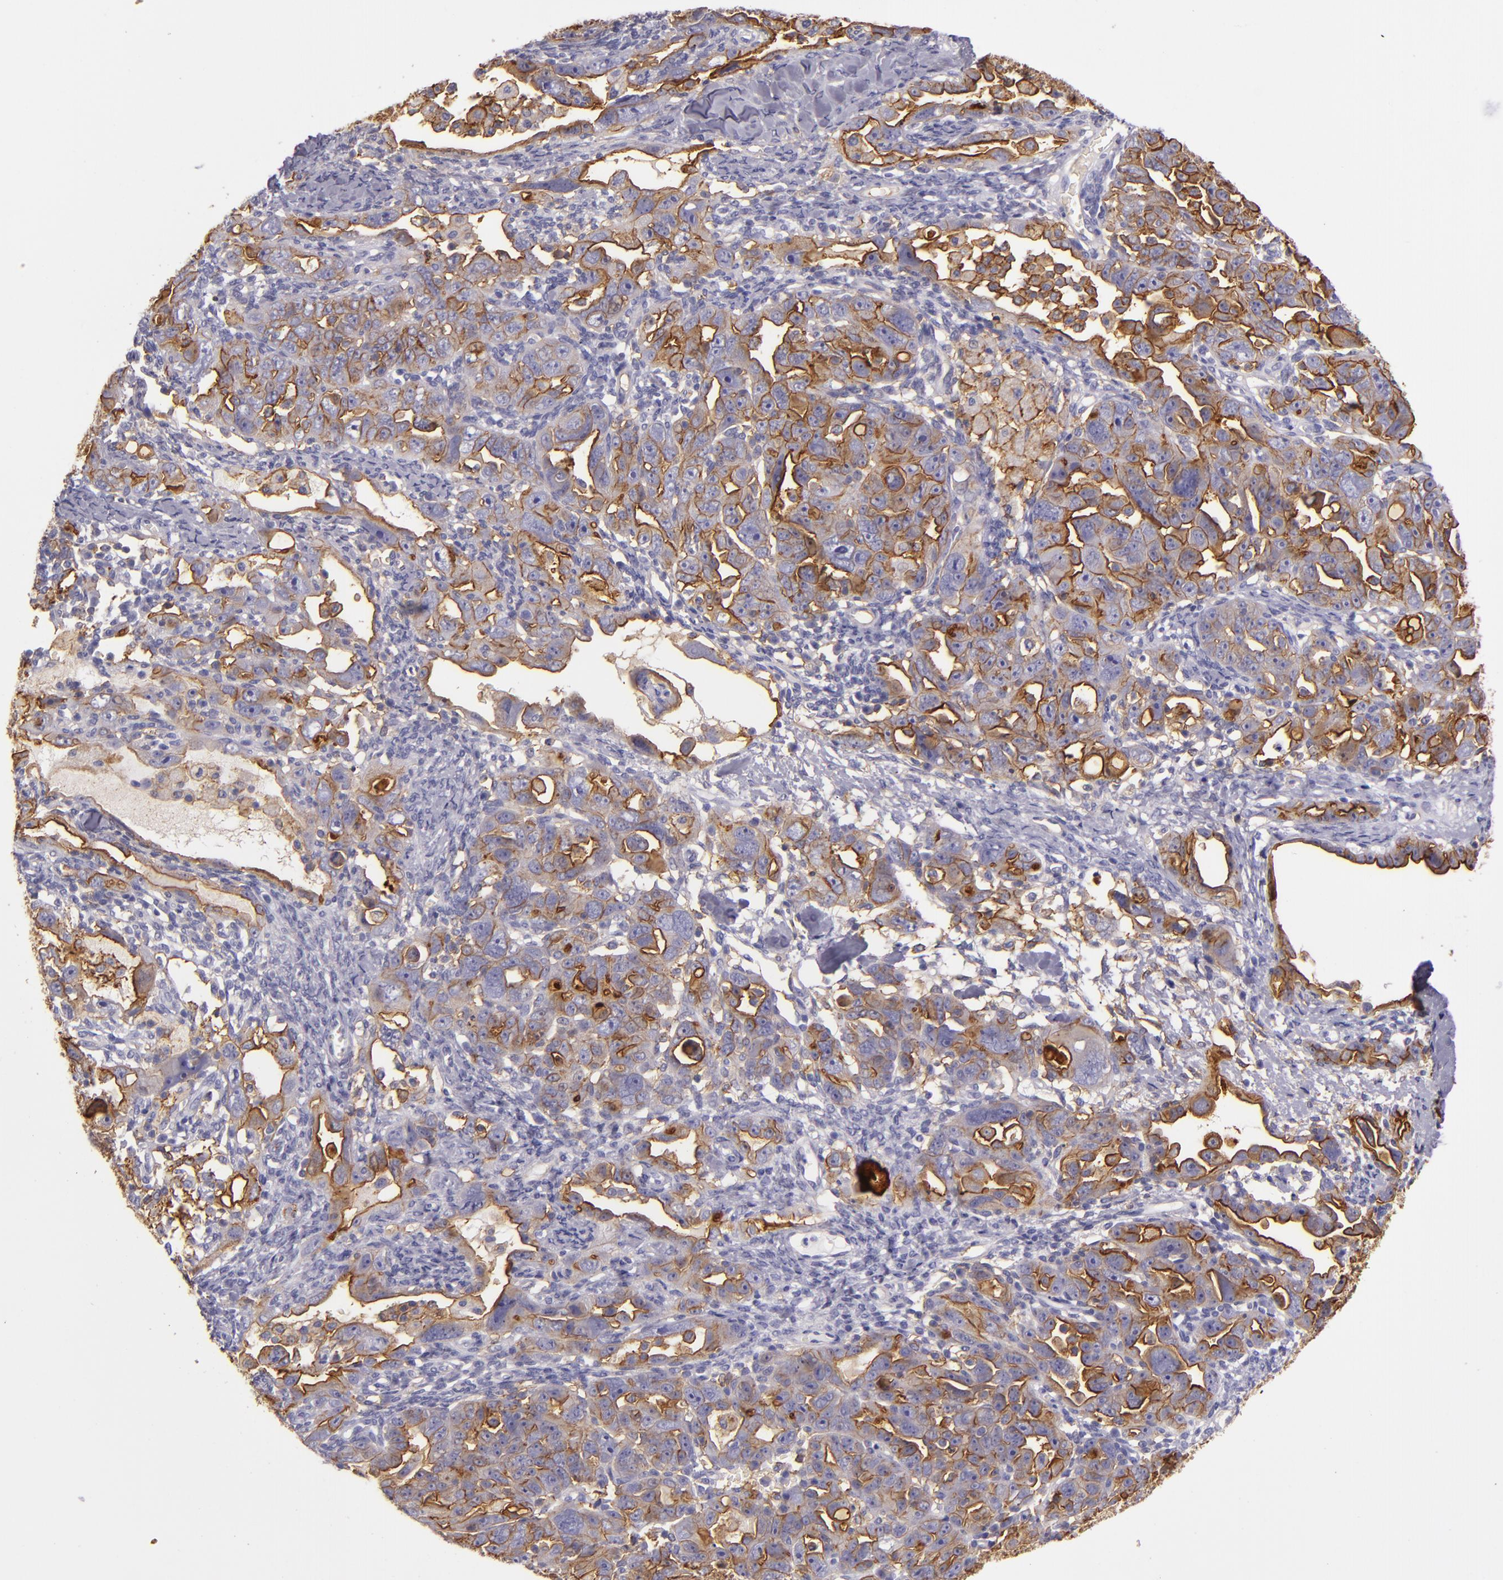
{"staining": {"intensity": "moderate", "quantity": ">75%", "location": "cytoplasmic/membranous"}, "tissue": "ovarian cancer", "cell_type": "Tumor cells", "image_type": "cancer", "snomed": [{"axis": "morphology", "description": "Cystadenocarcinoma, serous, NOS"}, {"axis": "topography", "description": "Ovary"}], "caption": "The micrograph reveals immunohistochemical staining of serous cystadenocarcinoma (ovarian). There is moderate cytoplasmic/membranous expression is seen in about >75% of tumor cells.", "gene": "CD9", "patient": {"sex": "female", "age": 66}}